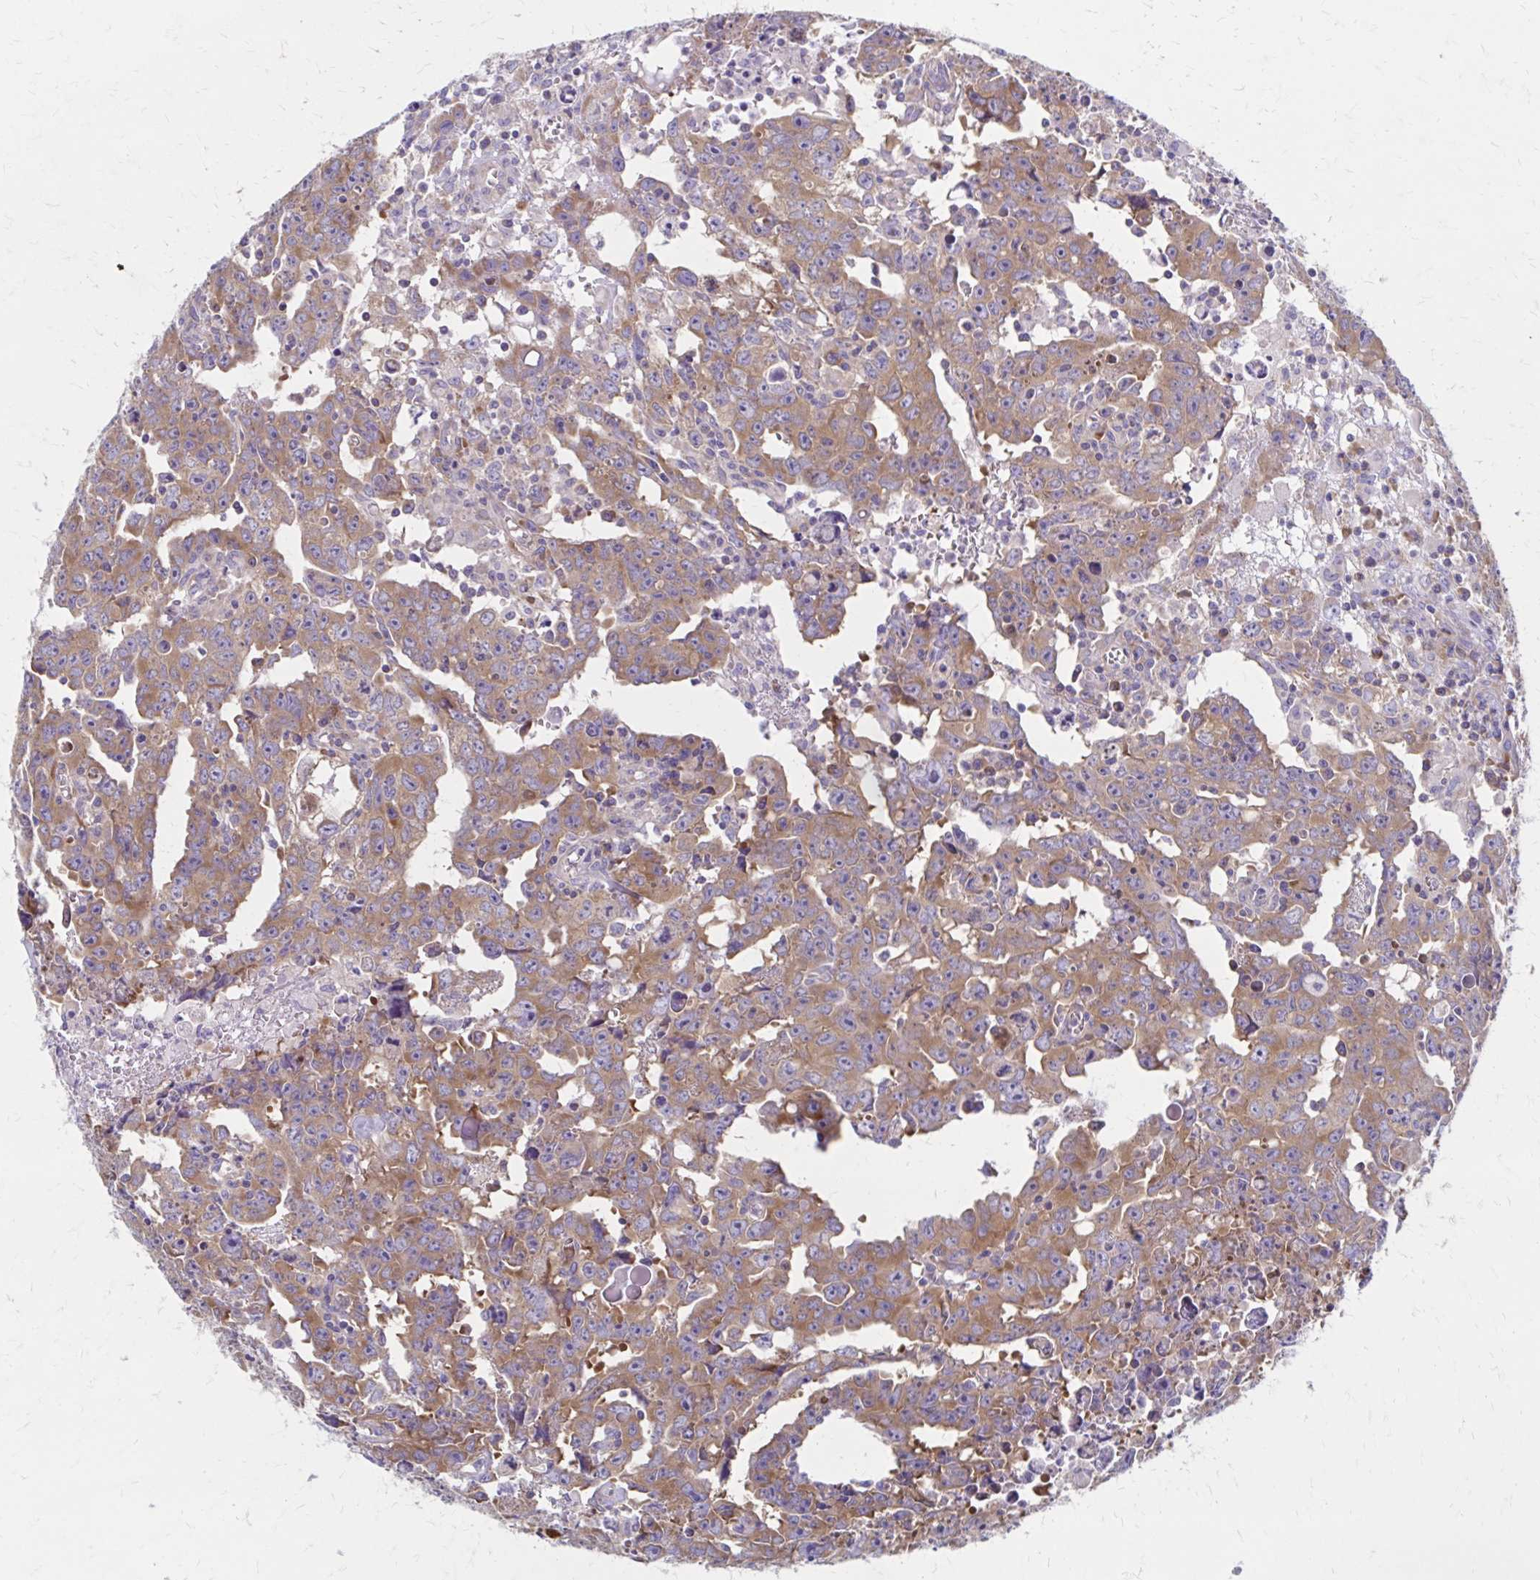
{"staining": {"intensity": "moderate", "quantity": ">75%", "location": "cytoplasmic/membranous"}, "tissue": "testis cancer", "cell_type": "Tumor cells", "image_type": "cancer", "snomed": [{"axis": "morphology", "description": "Carcinoma, Embryonal, NOS"}, {"axis": "topography", "description": "Testis"}], "caption": "Immunohistochemistry (IHC) histopathology image of embryonal carcinoma (testis) stained for a protein (brown), which reveals medium levels of moderate cytoplasmic/membranous positivity in approximately >75% of tumor cells.", "gene": "RPL27A", "patient": {"sex": "male", "age": 22}}